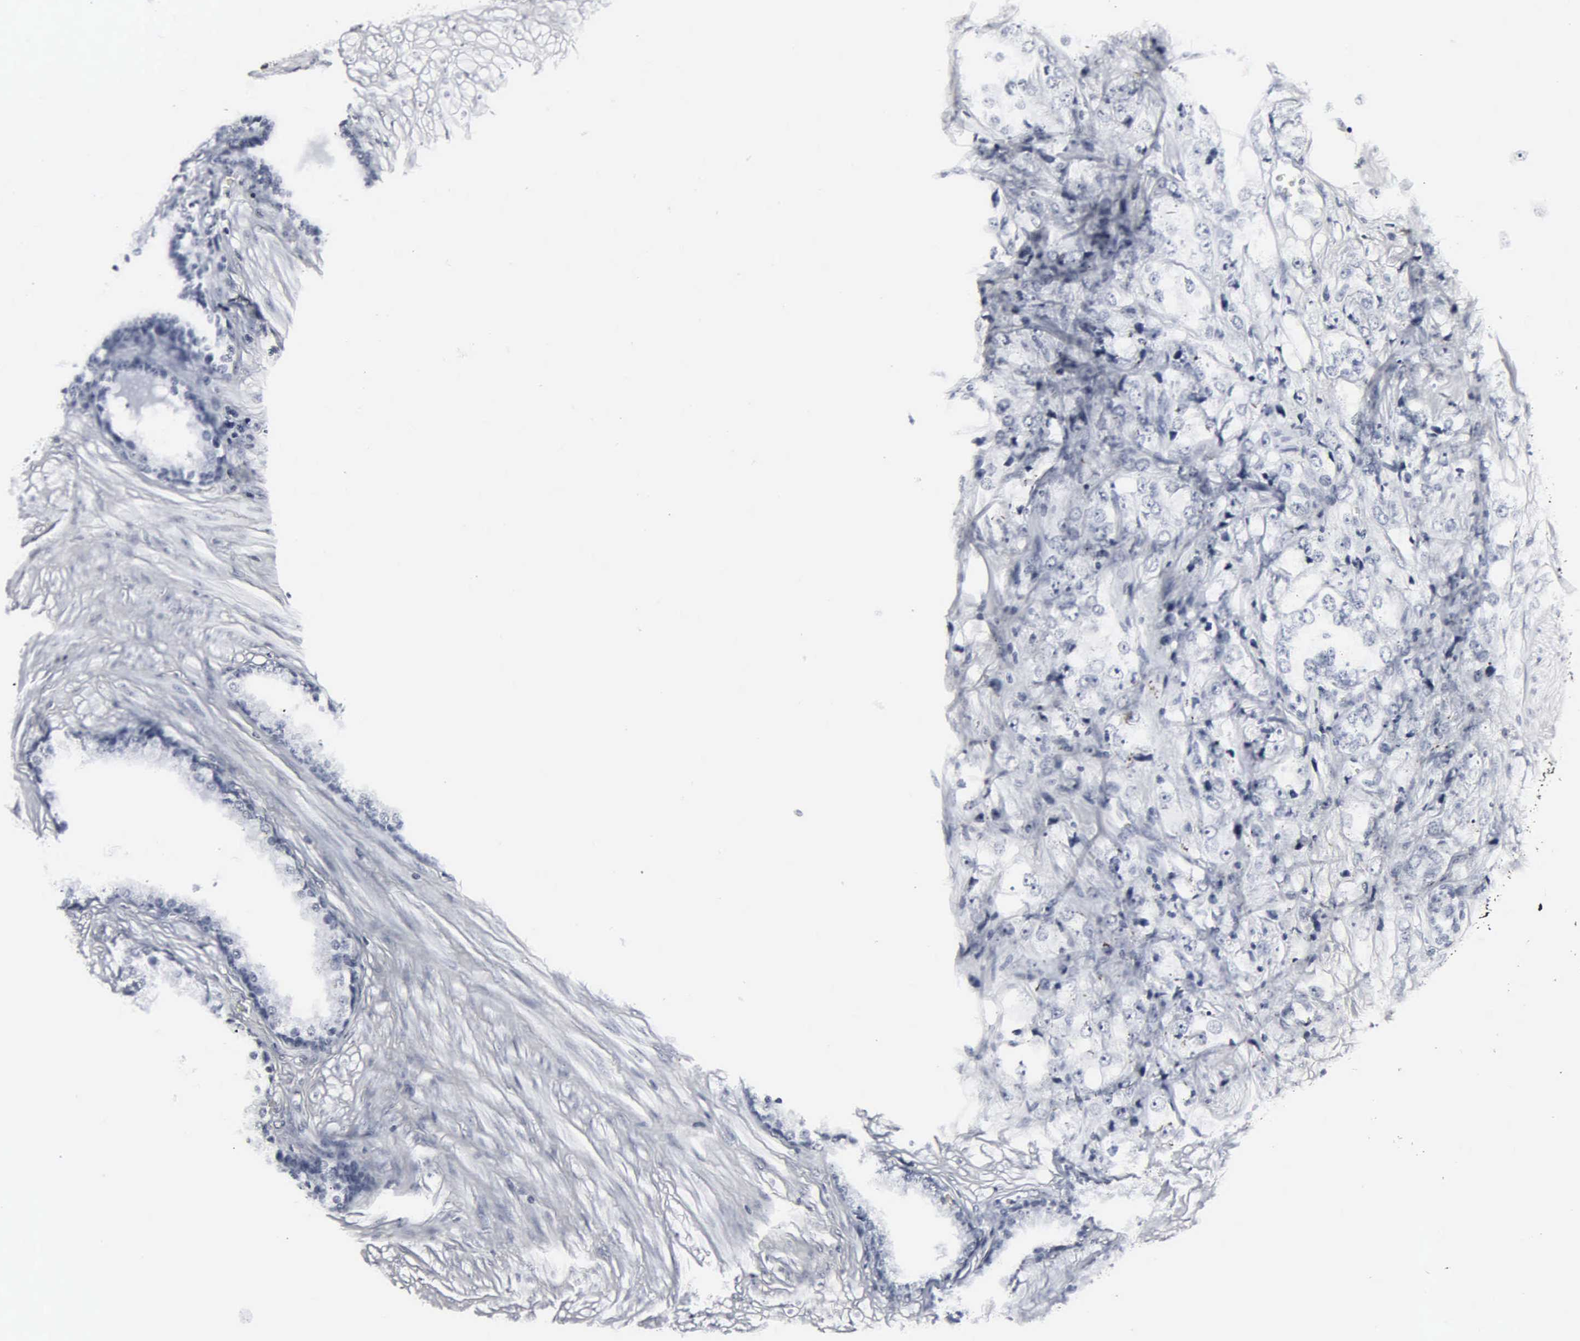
{"staining": {"intensity": "negative", "quantity": "none", "location": "none"}, "tissue": "prostate cancer", "cell_type": "Tumor cells", "image_type": "cancer", "snomed": [{"axis": "morphology", "description": "Adenocarcinoma, Medium grade"}, {"axis": "topography", "description": "Prostate"}], "caption": "An immunohistochemistry (IHC) photomicrograph of medium-grade adenocarcinoma (prostate) is shown. There is no staining in tumor cells of medium-grade adenocarcinoma (prostate).", "gene": "DGCR2", "patient": {"sex": "male", "age": 60}}